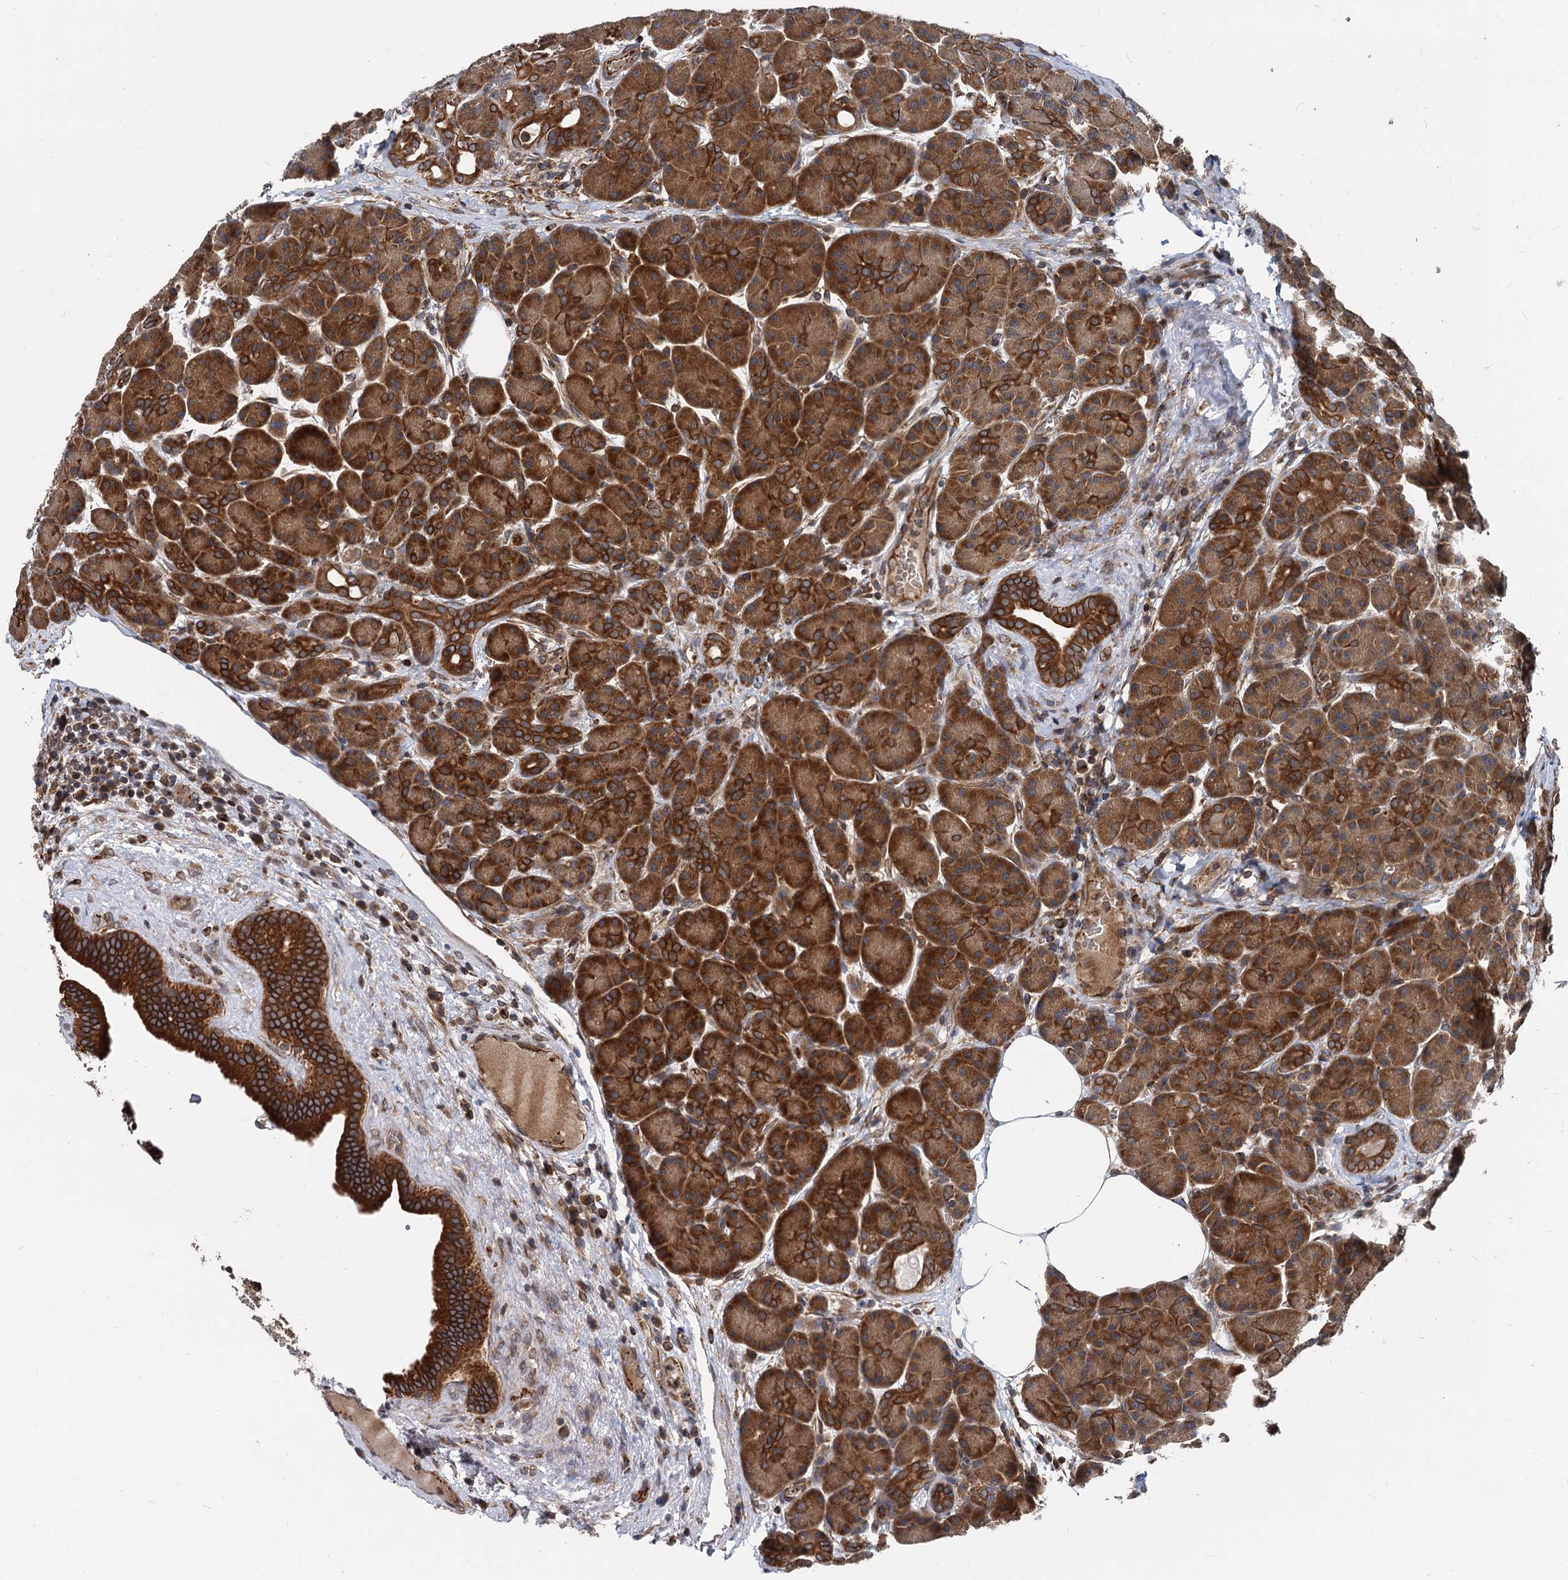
{"staining": {"intensity": "strong", "quantity": ">75%", "location": "cytoplasmic/membranous"}, "tissue": "pancreas", "cell_type": "Exocrine glandular cells", "image_type": "normal", "snomed": [{"axis": "morphology", "description": "Normal tissue, NOS"}, {"axis": "topography", "description": "Pancreas"}], "caption": "Pancreas stained with DAB immunohistochemistry (IHC) reveals high levels of strong cytoplasmic/membranous positivity in about >75% of exocrine glandular cells.", "gene": "STIM1", "patient": {"sex": "male", "age": 63}}